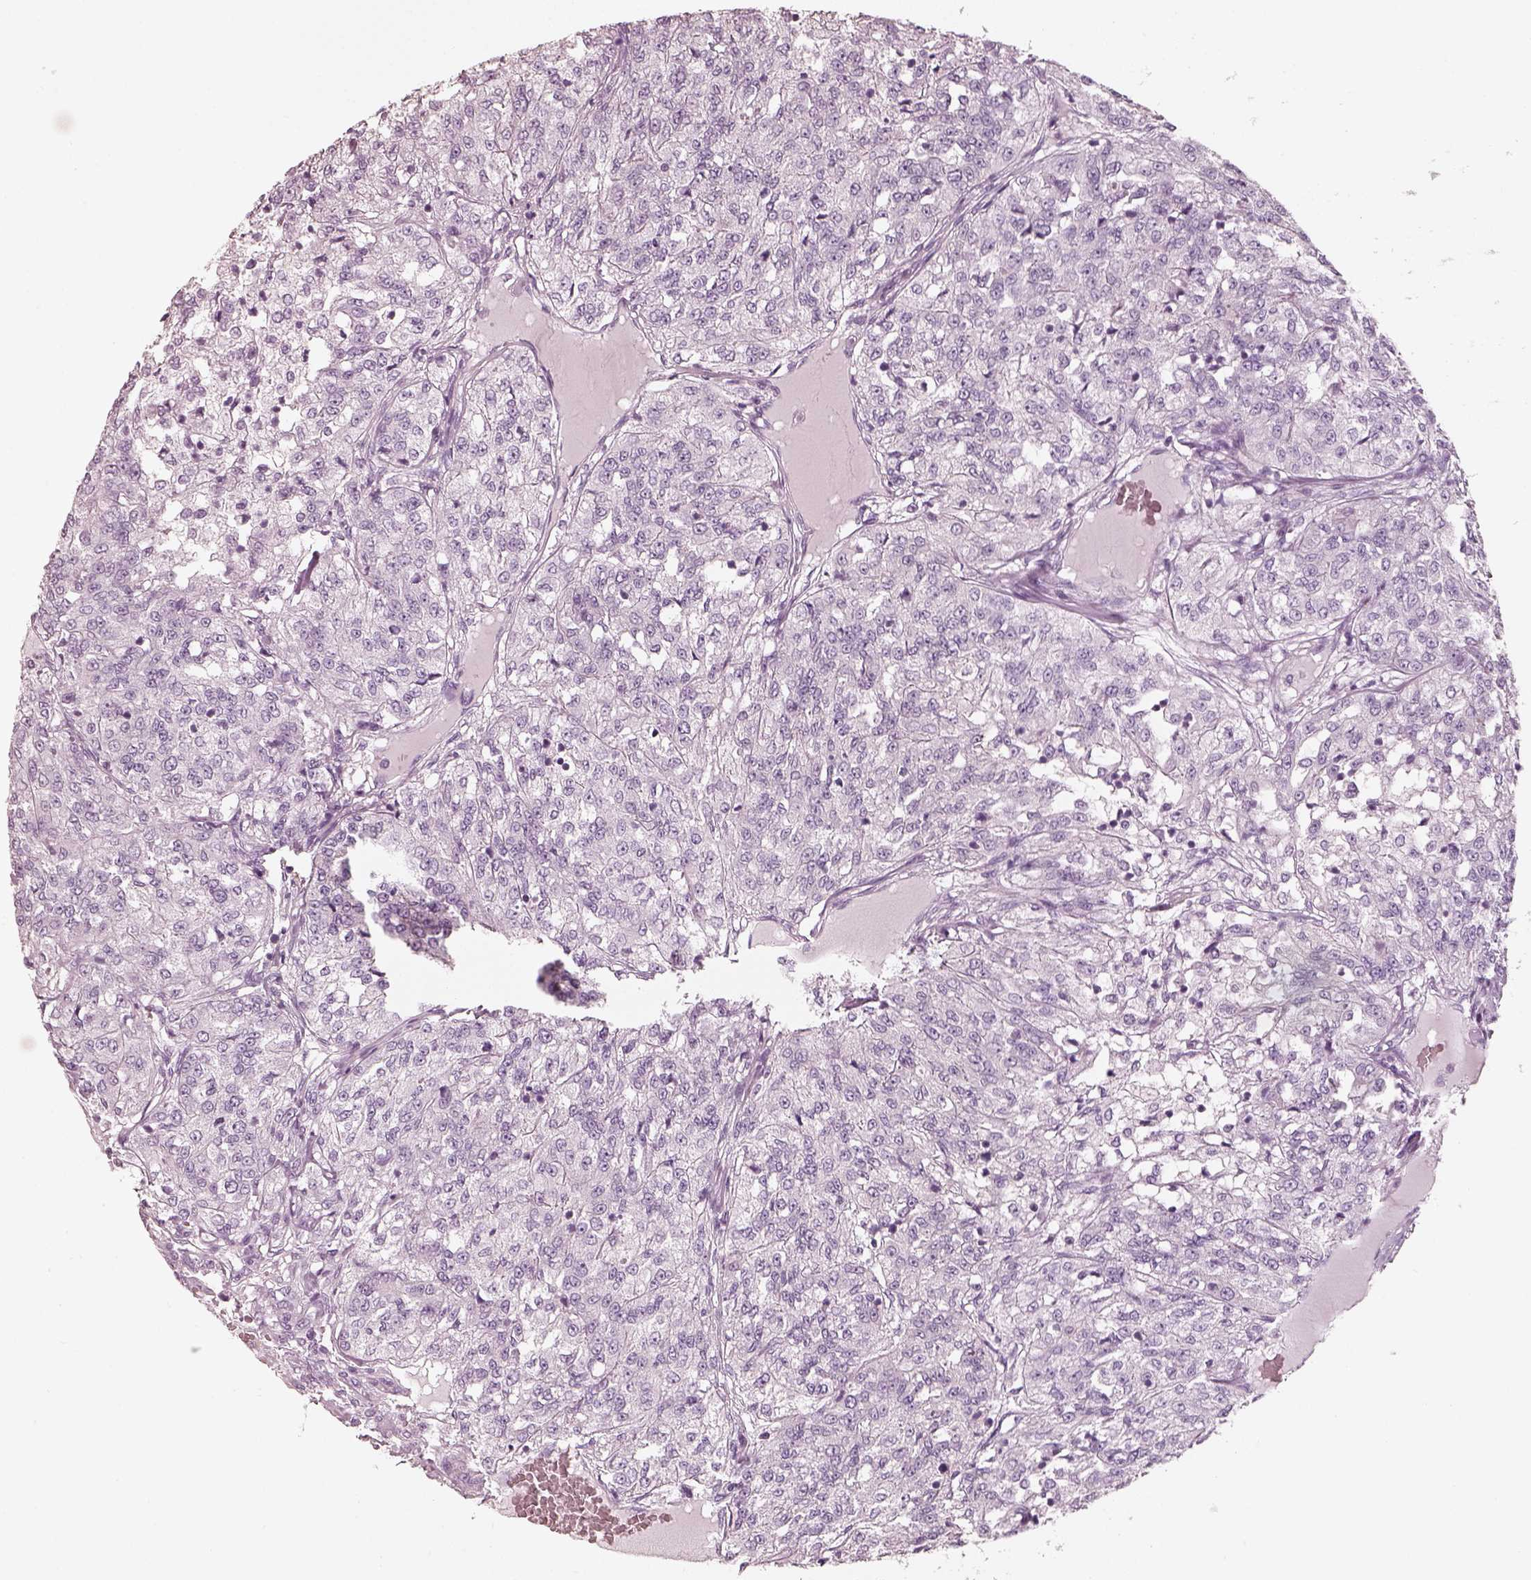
{"staining": {"intensity": "negative", "quantity": "none", "location": "none"}, "tissue": "renal cancer", "cell_type": "Tumor cells", "image_type": "cancer", "snomed": [{"axis": "morphology", "description": "Adenocarcinoma, NOS"}, {"axis": "topography", "description": "Kidney"}], "caption": "Protein analysis of adenocarcinoma (renal) demonstrates no significant staining in tumor cells. (IHC, brightfield microscopy, high magnification).", "gene": "R3HDML", "patient": {"sex": "female", "age": 63}}